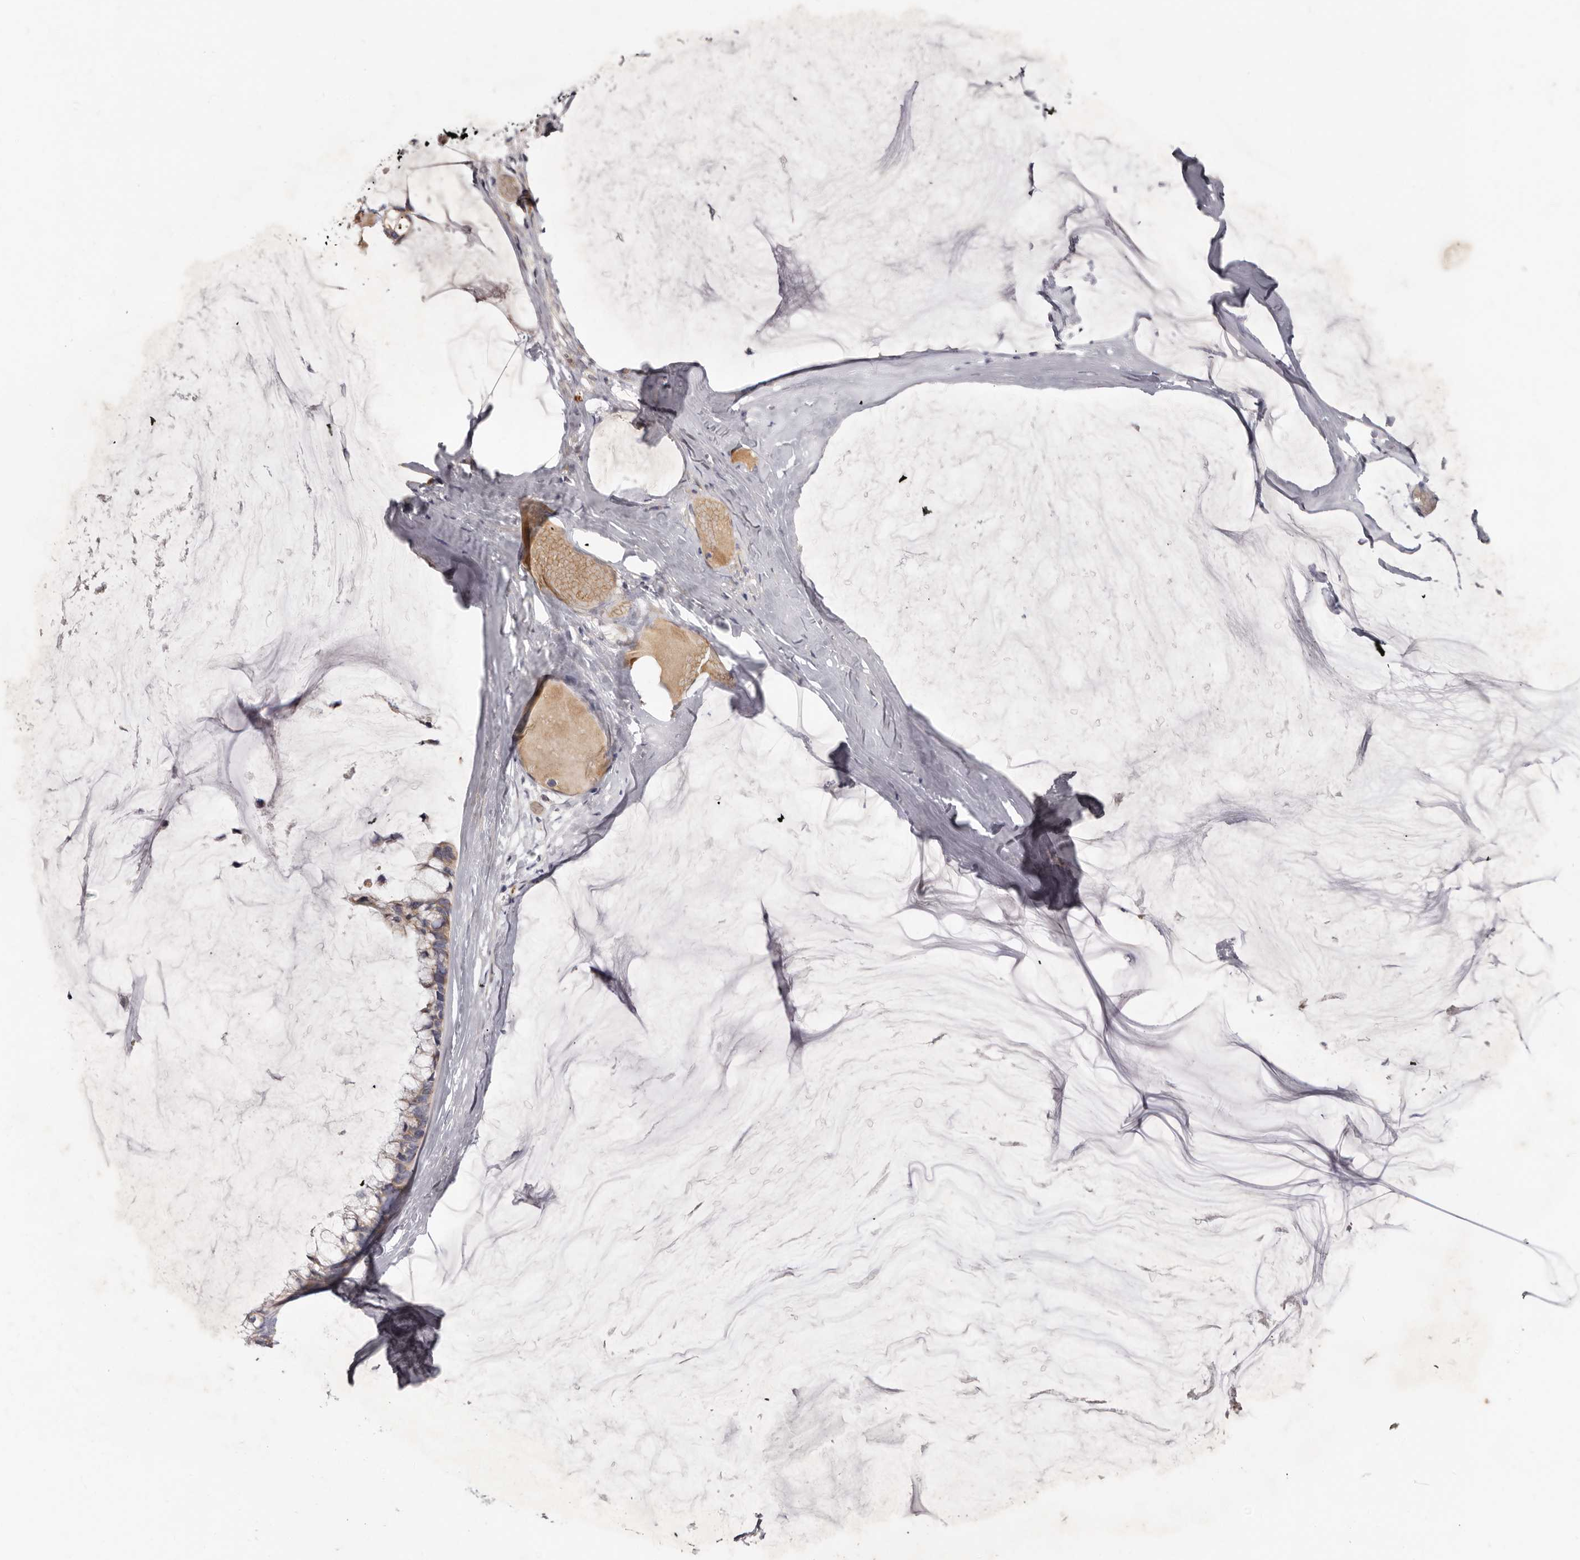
{"staining": {"intensity": "weak", "quantity": "<25%", "location": "cytoplasmic/membranous"}, "tissue": "ovarian cancer", "cell_type": "Tumor cells", "image_type": "cancer", "snomed": [{"axis": "morphology", "description": "Cystadenocarcinoma, mucinous, NOS"}, {"axis": "topography", "description": "Ovary"}], "caption": "An image of human mucinous cystadenocarcinoma (ovarian) is negative for staining in tumor cells.", "gene": "SPTA1", "patient": {"sex": "female", "age": 39}}